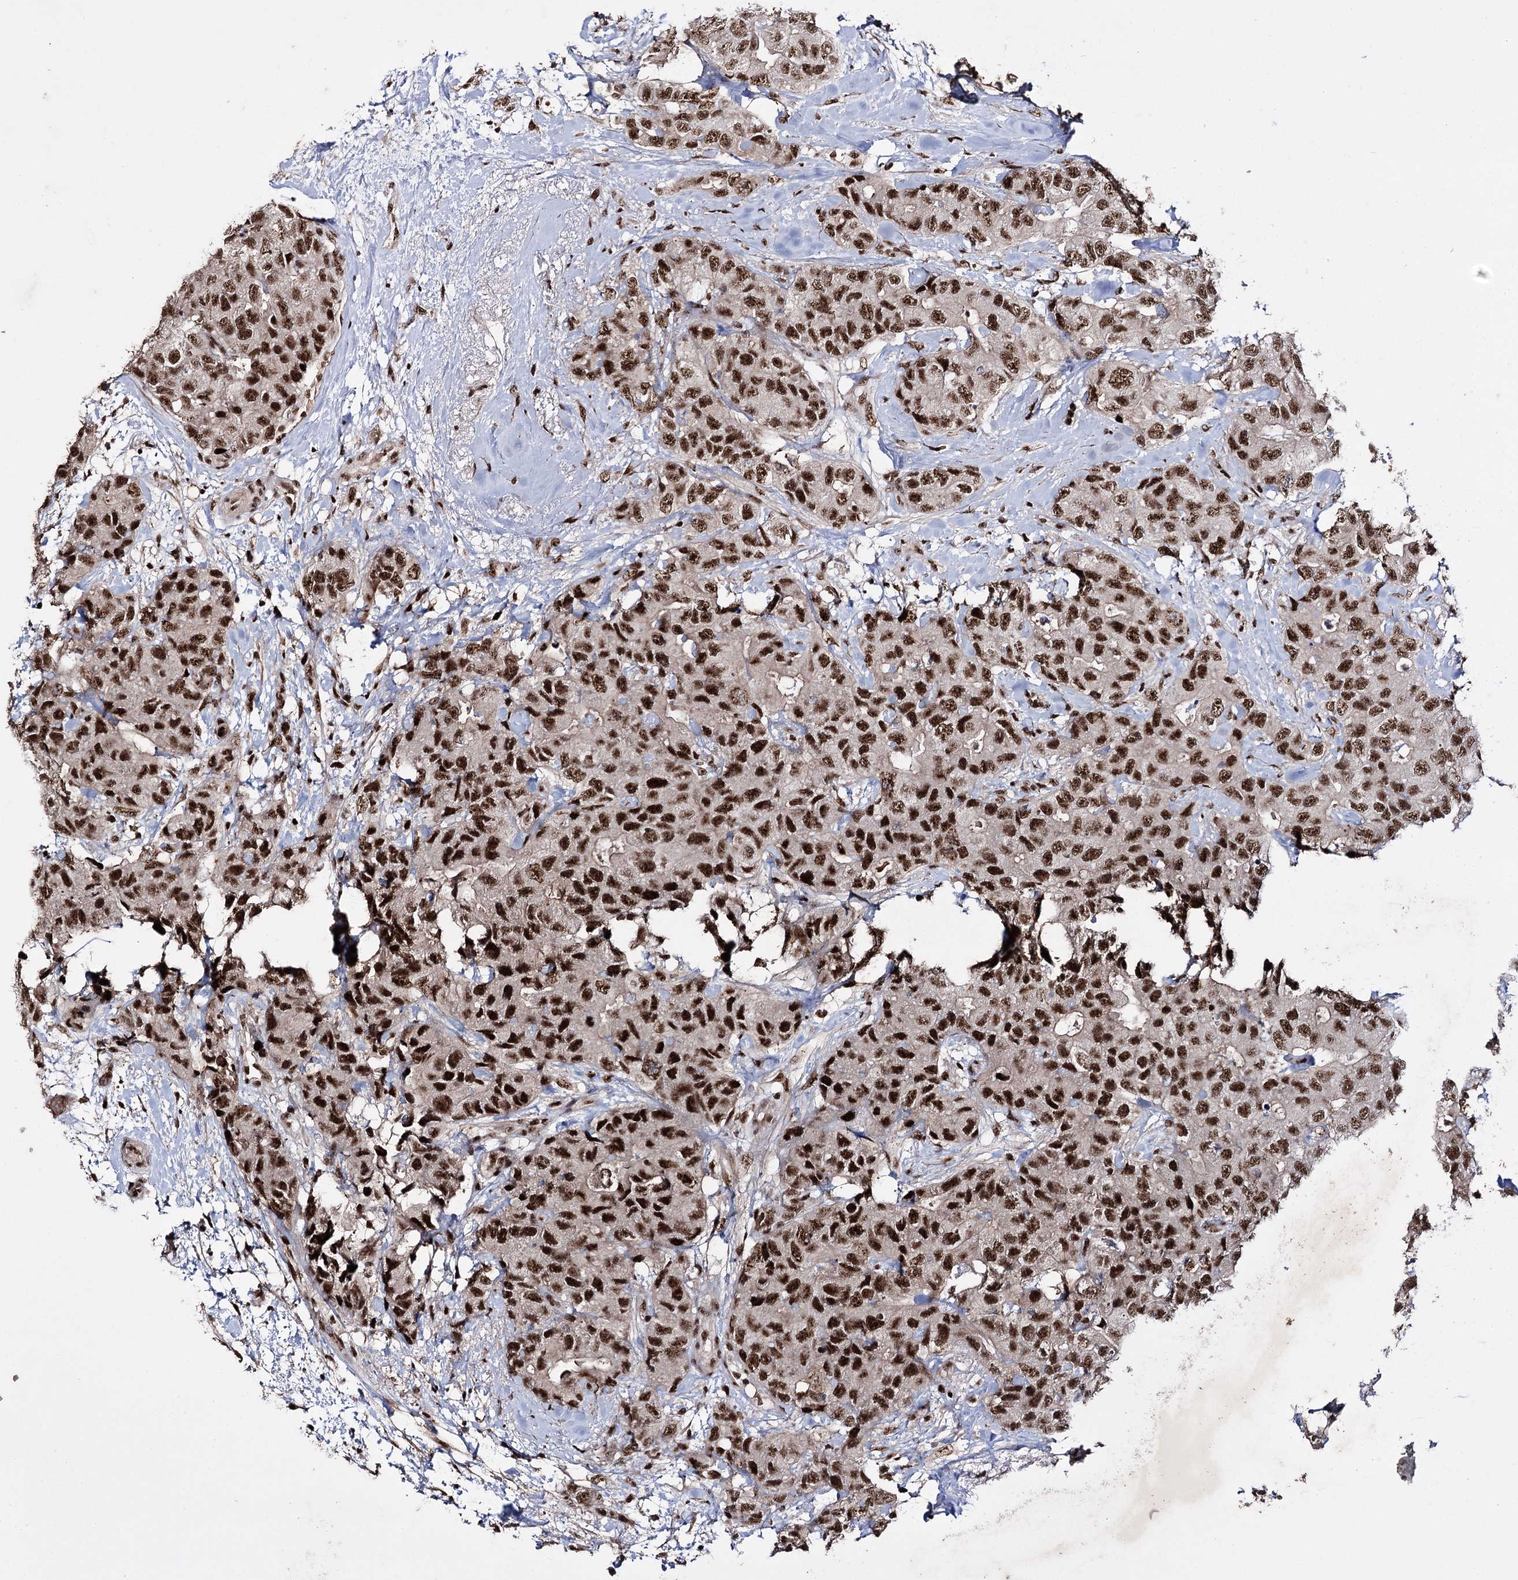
{"staining": {"intensity": "strong", "quantity": ">75%", "location": "nuclear"}, "tissue": "breast cancer", "cell_type": "Tumor cells", "image_type": "cancer", "snomed": [{"axis": "morphology", "description": "Duct carcinoma"}, {"axis": "topography", "description": "Breast"}], "caption": "Immunohistochemistry micrograph of neoplastic tissue: infiltrating ductal carcinoma (breast) stained using IHC exhibits high levels of strong protein expression localized specifically in the nuclear of tumor cells, appearing as a nuclear brown color.", "gene": "PRPF40A", "patient": {"sex": "female", "age": 62}}